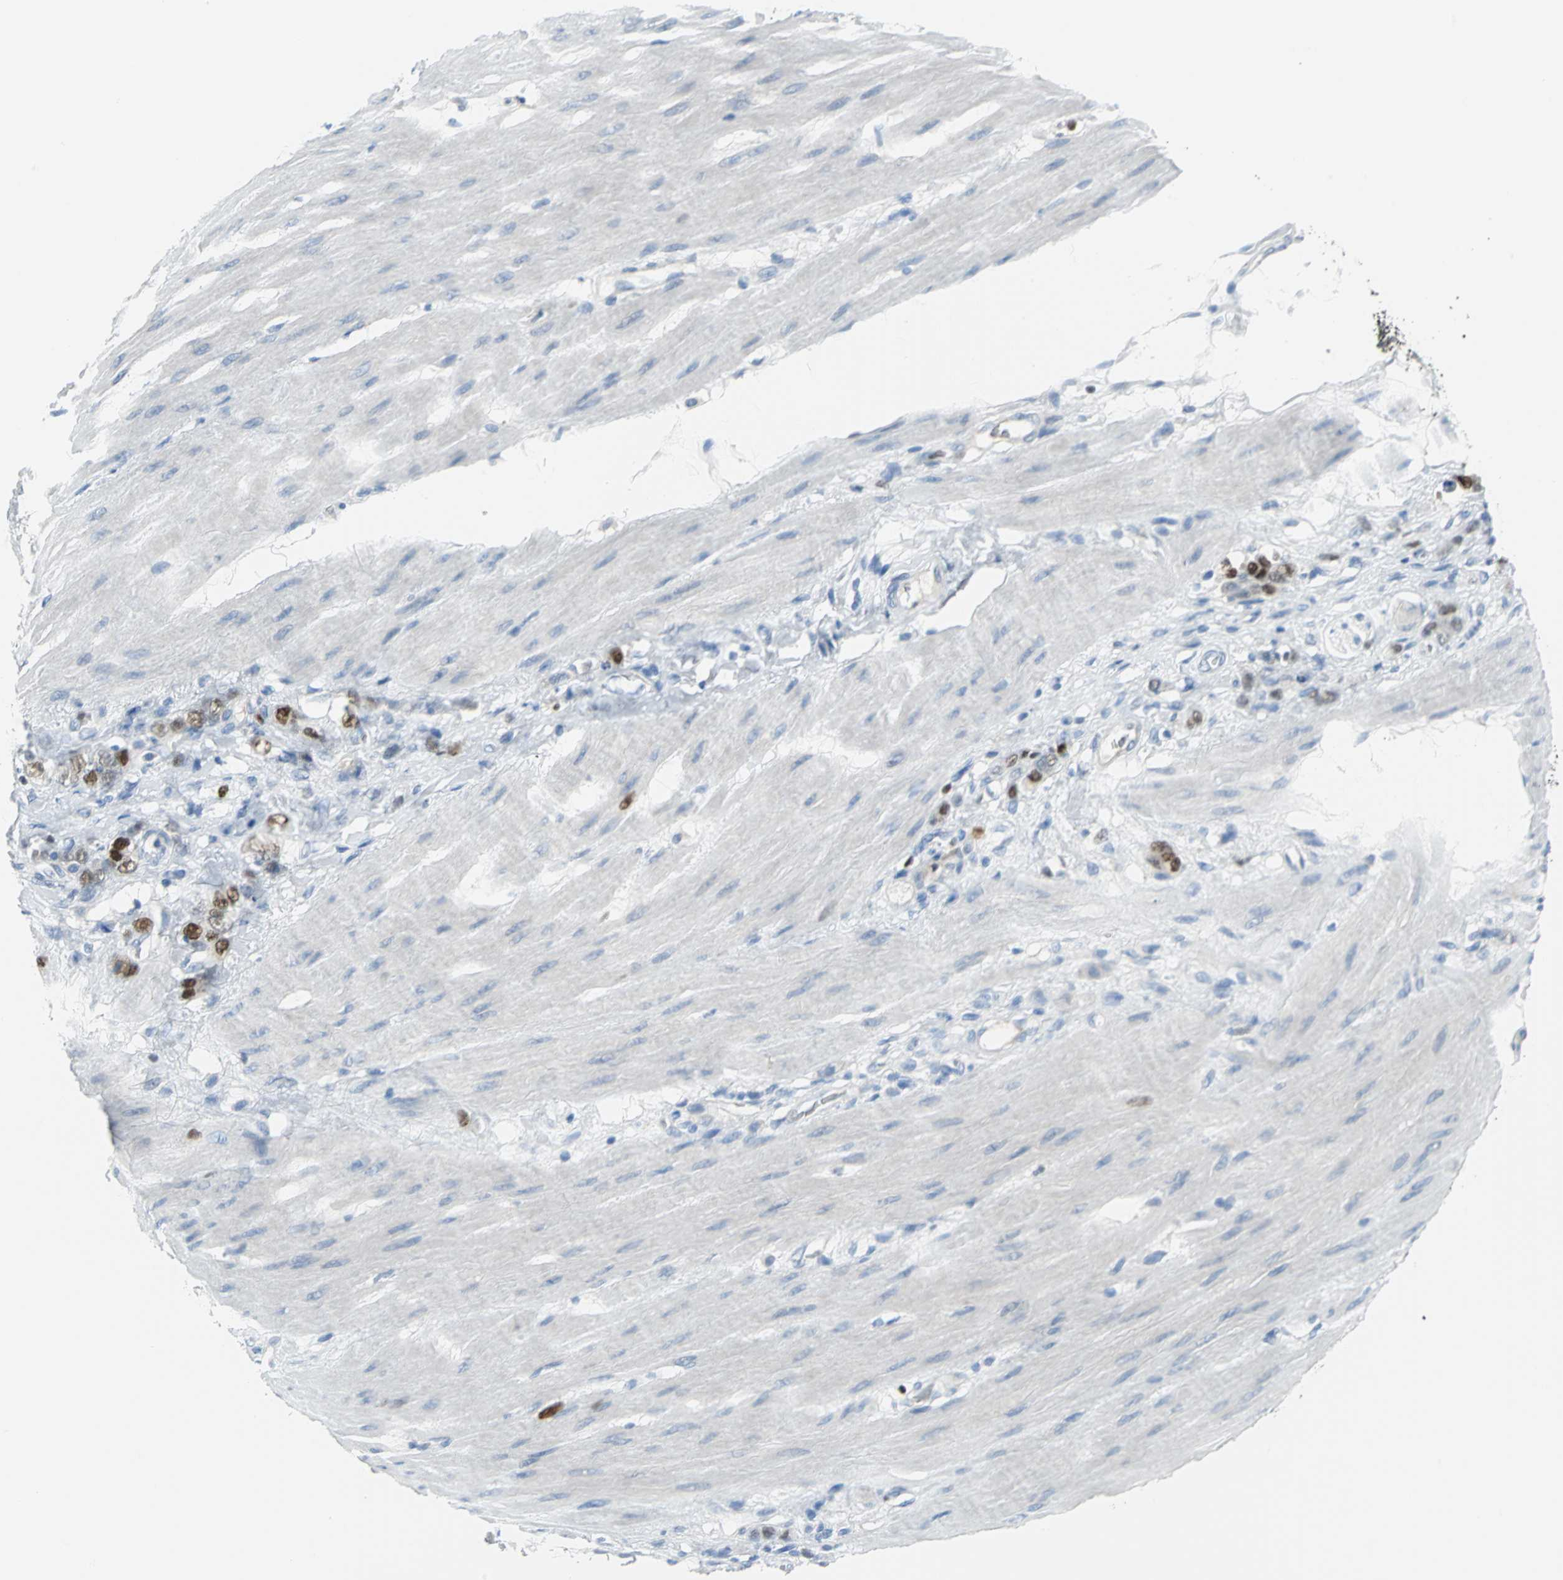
{"staining": {"intensity": "strong", "quantity": "25%-75%", "location": "nuclear"}, "tissue": "stomach cancer", "cell_type": "Tumor cells", "image_type": "cancer", "snomed": [{"axis": "morphology", "description": "Adenocarcinoma, NOS"}, {"axis": "topography", "description": "Stomach"}], "caption": "IHC (DAB) staining of human stomach cancer (adenocarcinoma) shows strong nuclear protein expression in about 25%-75% of tumor cells.", "gene": "MCM4", "patient": {"sex": "male", "age": 82}}